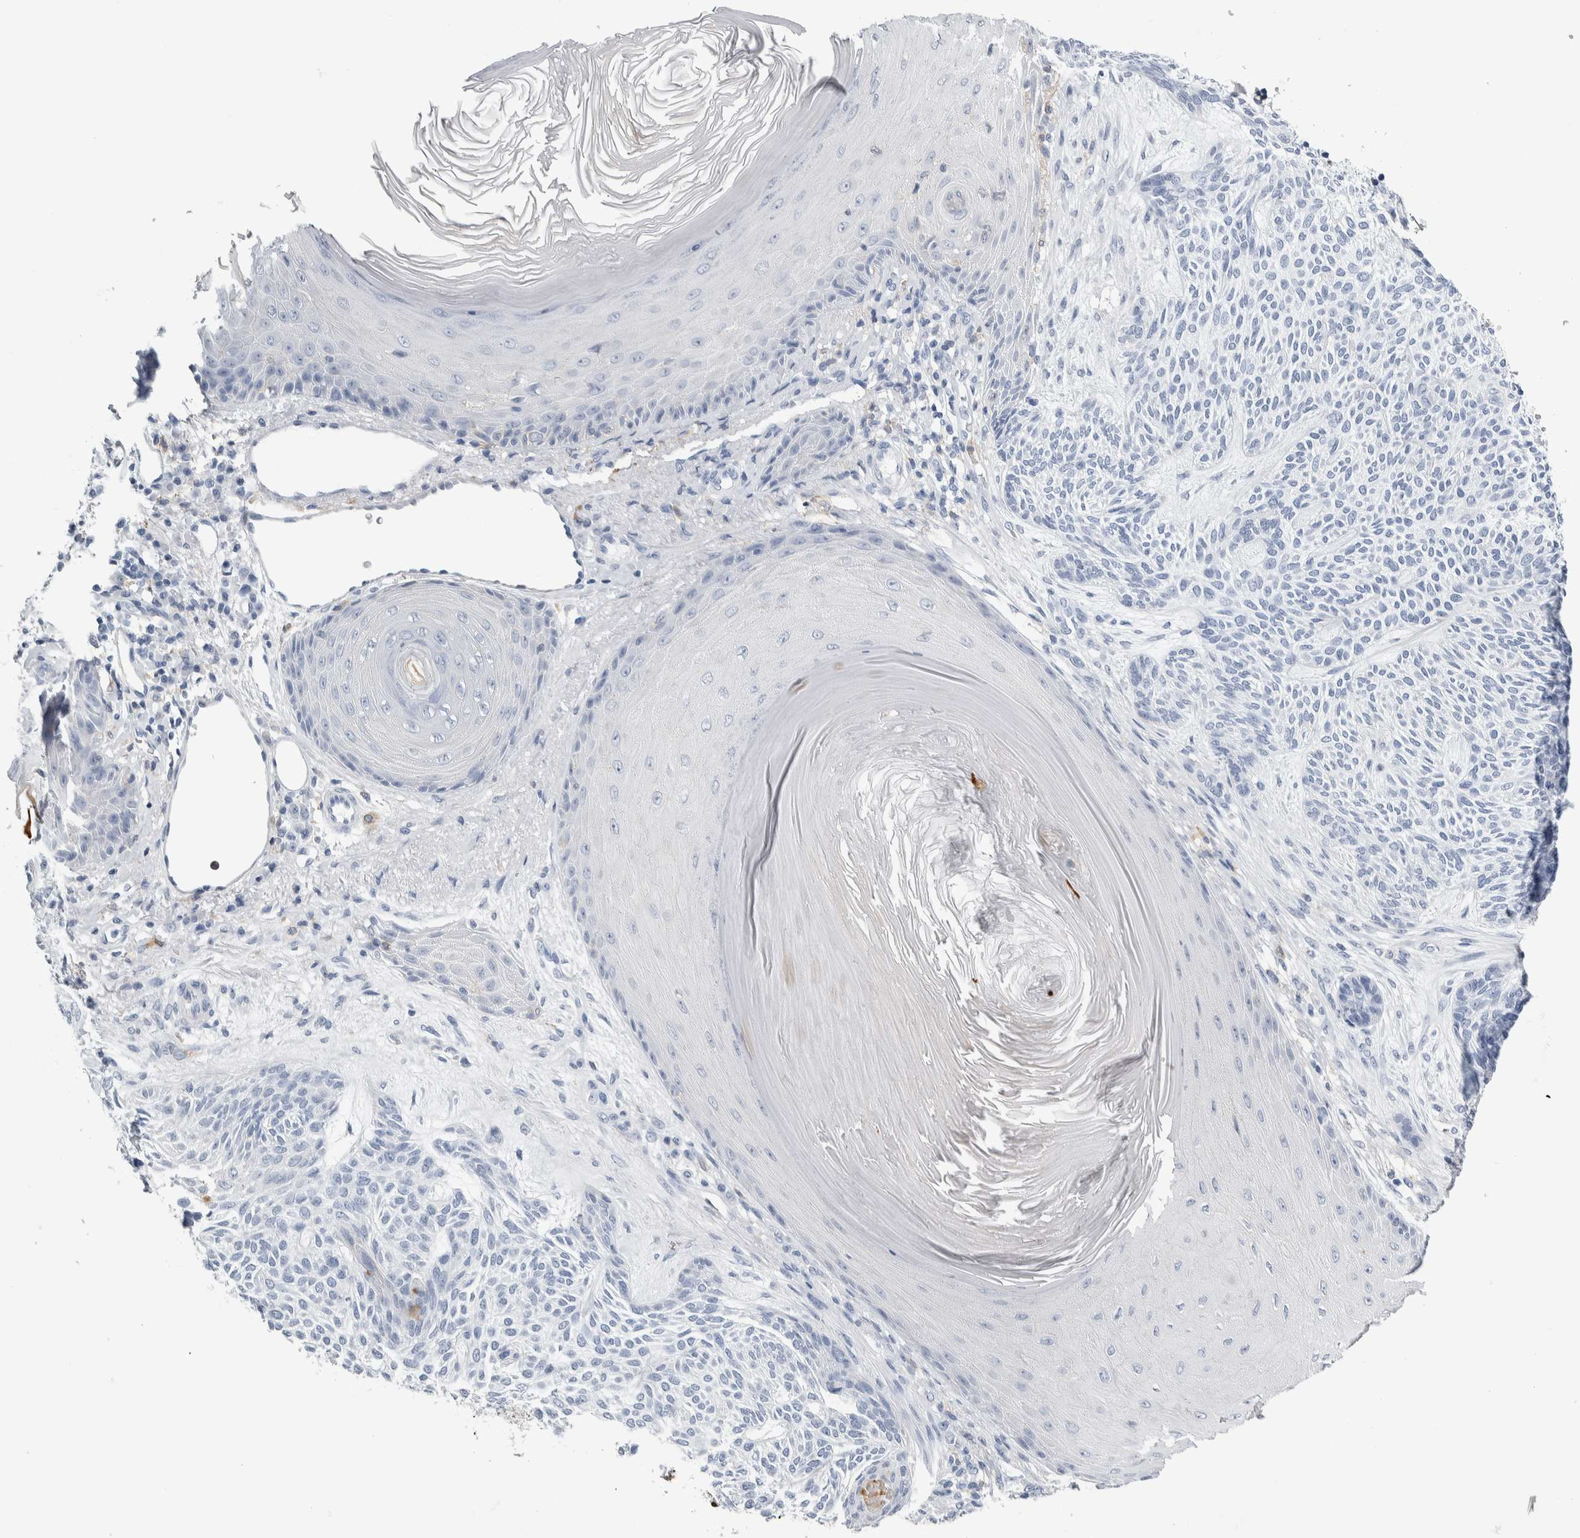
{"staining": {"intensity": "negative", "quantity": "none", "location": "none"}, "tissue": "skin cancer", "cell_type": "Tumor cells", "image_type": "cancer", "snomed": [{"axis": "morphology", "description": "Basal cell carcinoma"}, {"axis": "topography", "description": "Skin"}], "caption": "The image exhibits no staining of tumor cells in skin basal cell carcinoma.", "gene": "SKAP2", "patient": {"sex": "male", "age": 55}}